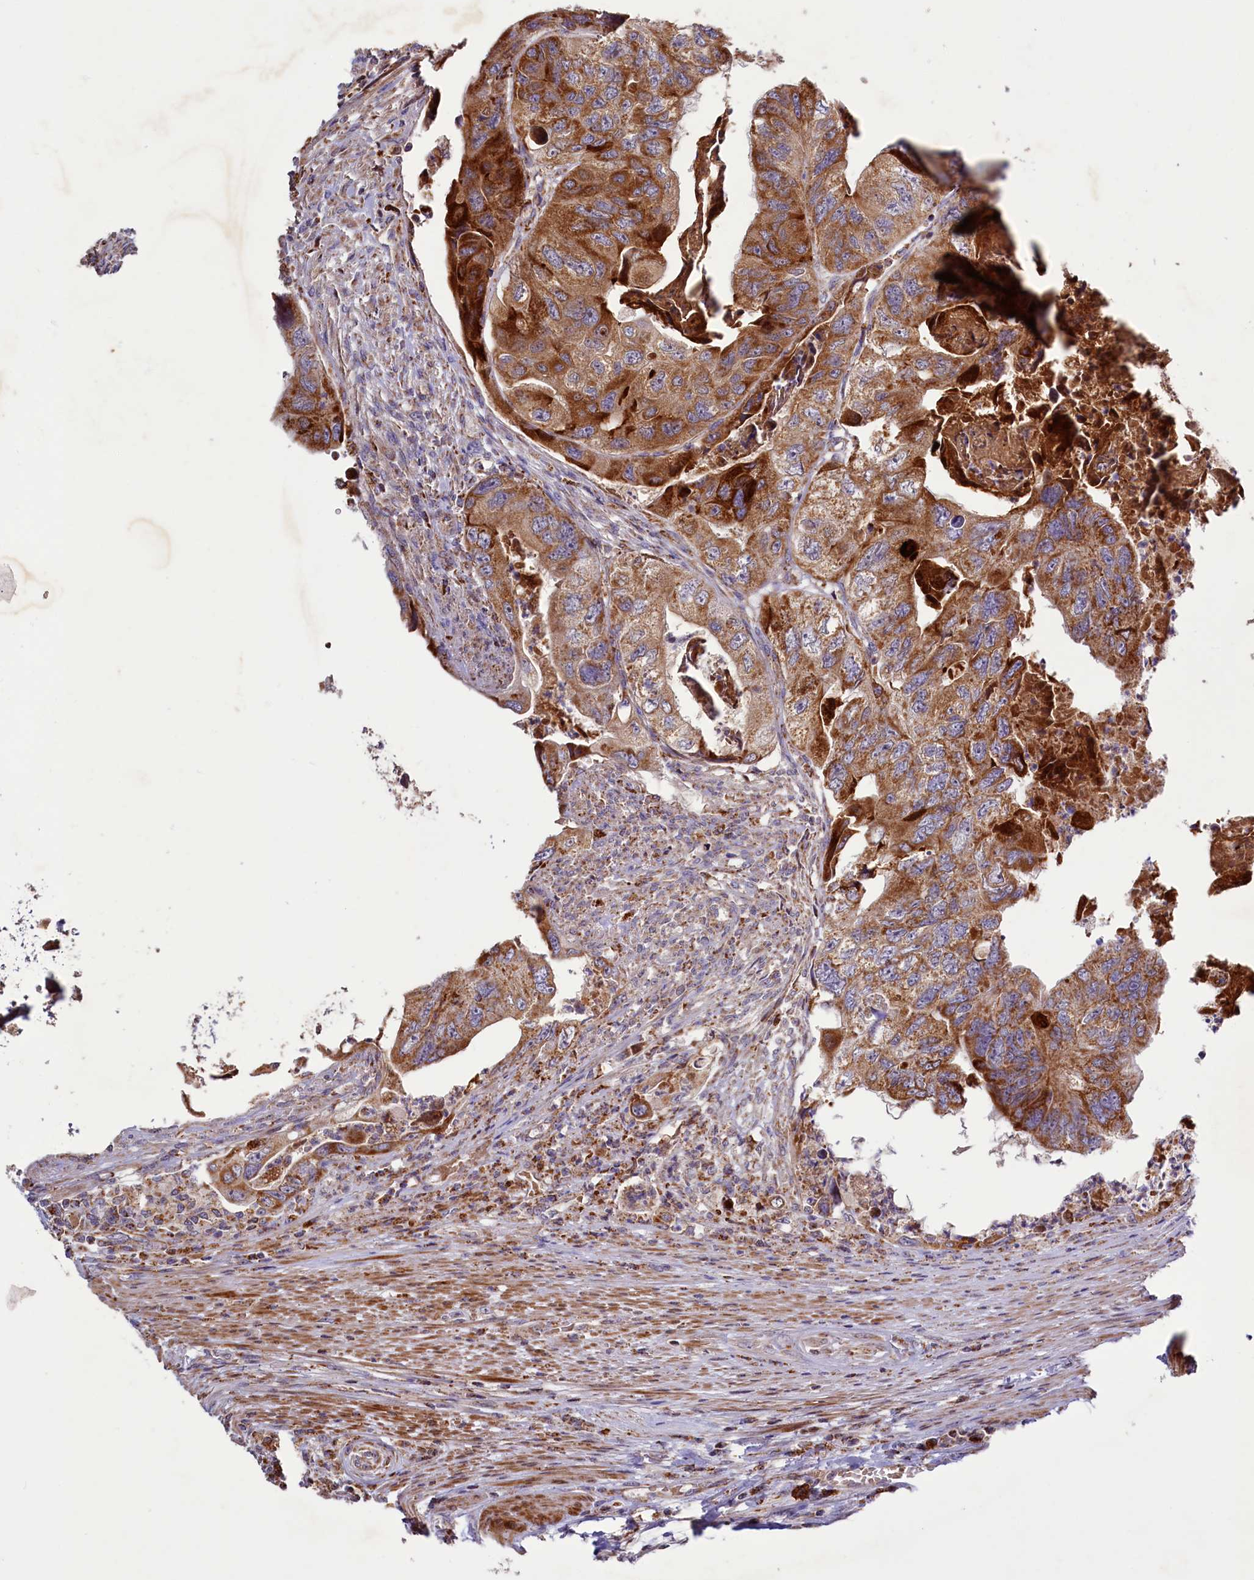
{"staining": {"intensity": "strong", "quantity": ">75%", "location": "cytoplasmic/membranous"}, "tissue": "colorectal cancer", "cell_type": "Tumor cells", "image_type": "cancer", "snomed": [{"axis": "morphology", "description": "Adenocarcinoma, NOS"}, {"axis": "topography", "description": "Rectum"}], "caption": "The image reveals a brown stain indicating the presence of a protein in the cytoplasmic/membranous of tumor cells in colorectal cancer.", "gene": "DYNC2H1", "patient": {"sex": "male", "age": 63}}